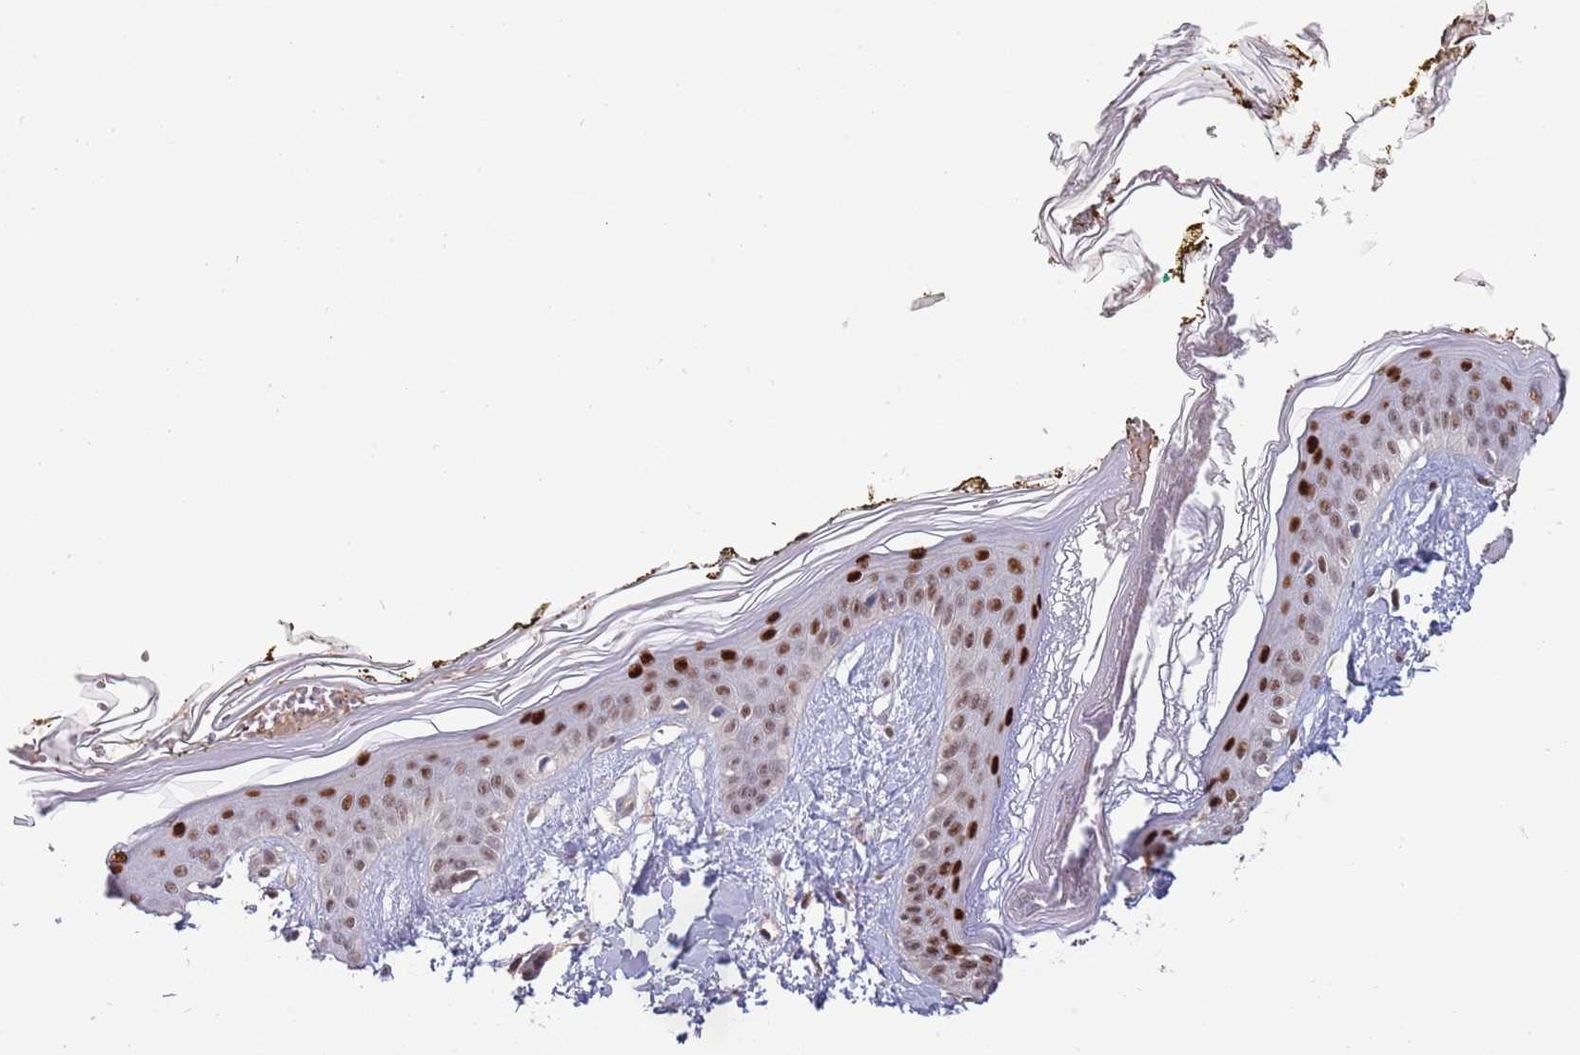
{"staining": {"intensity": "moderate", "quantity": ">75%", "location": "nuclear"}, "tissue": "skin", "cell_type": "Fibroblasts", "image_type": "normal", "snomed": [{"axis": "morphology", "description": "Normal tissue, NOS"}, {"axis": "topography", "description": "Skin"}], "caption": "Skin was stained to show a protein in brown. There is medium levels of moderate nuclear staining in about >75% of fibroblasts. Nuclei are stained in blue.", "gene": "ZBTB7A", "patient": {"sex": "female", "age": 34}}